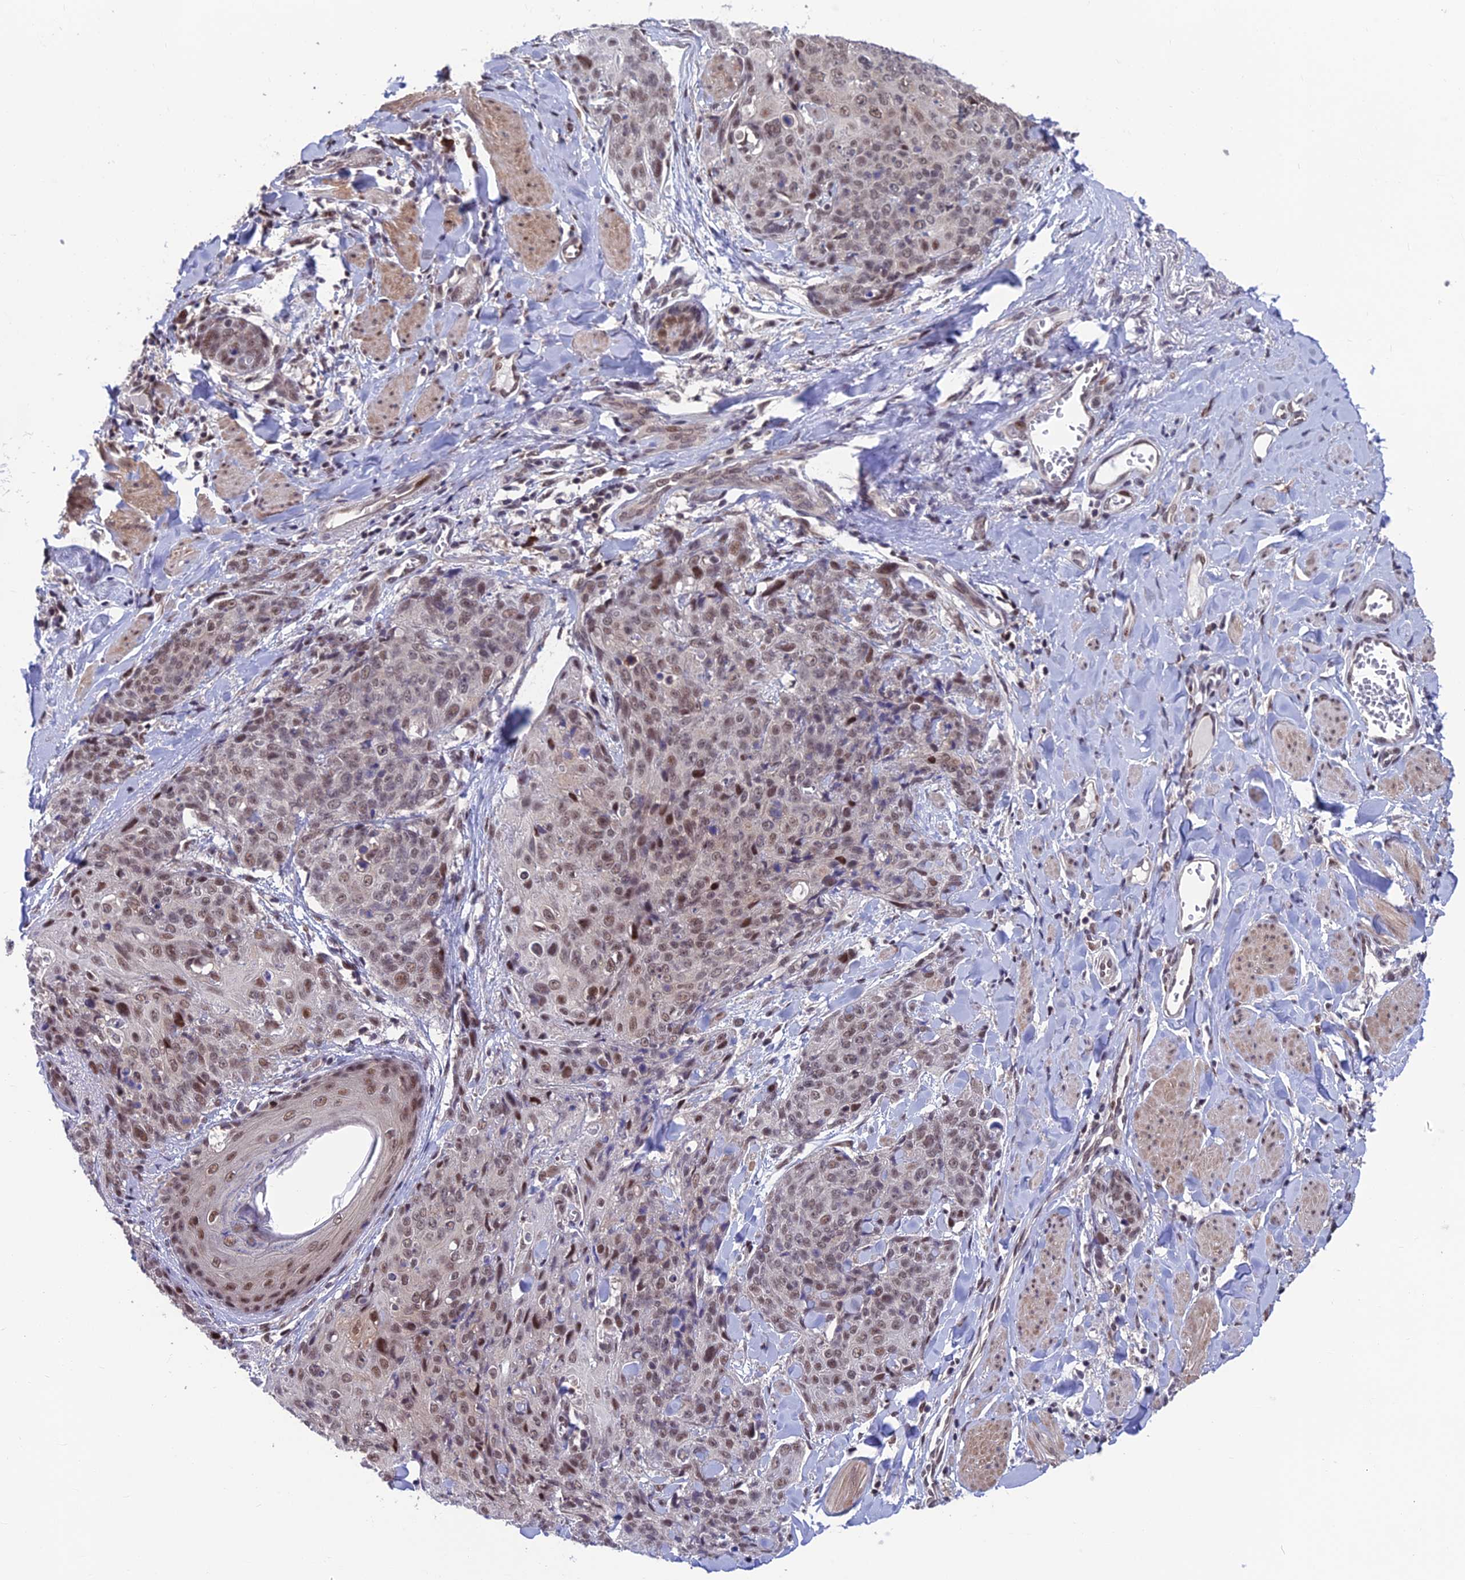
{"staining": {"intensity": "weak", "quantity": "25%-75%", "location": "nuclear"}, "tissue": "skin cancer", "cell_type": "Tumor cells", "image_type": "cancer", "snomed": [{"axis": "morphology", "description": "Squamous cell carcinoma, NOS"}, {"axis": "topography", "description": "Skin"}, {"axis": "topography", "description": "Vulva"}], "caption": "Immunohistochemical staining of human squamous cell carcinoma (skin) displays weak nuclear protein staining in approximately 25%-75% of tumor cells. (Stains: DAB in brown, nuclei in blue, Microscopy: brightfield microscopy at high magnification).", "gene": "KIAA1191", "patient": {"sex": "female", "age": 85}}